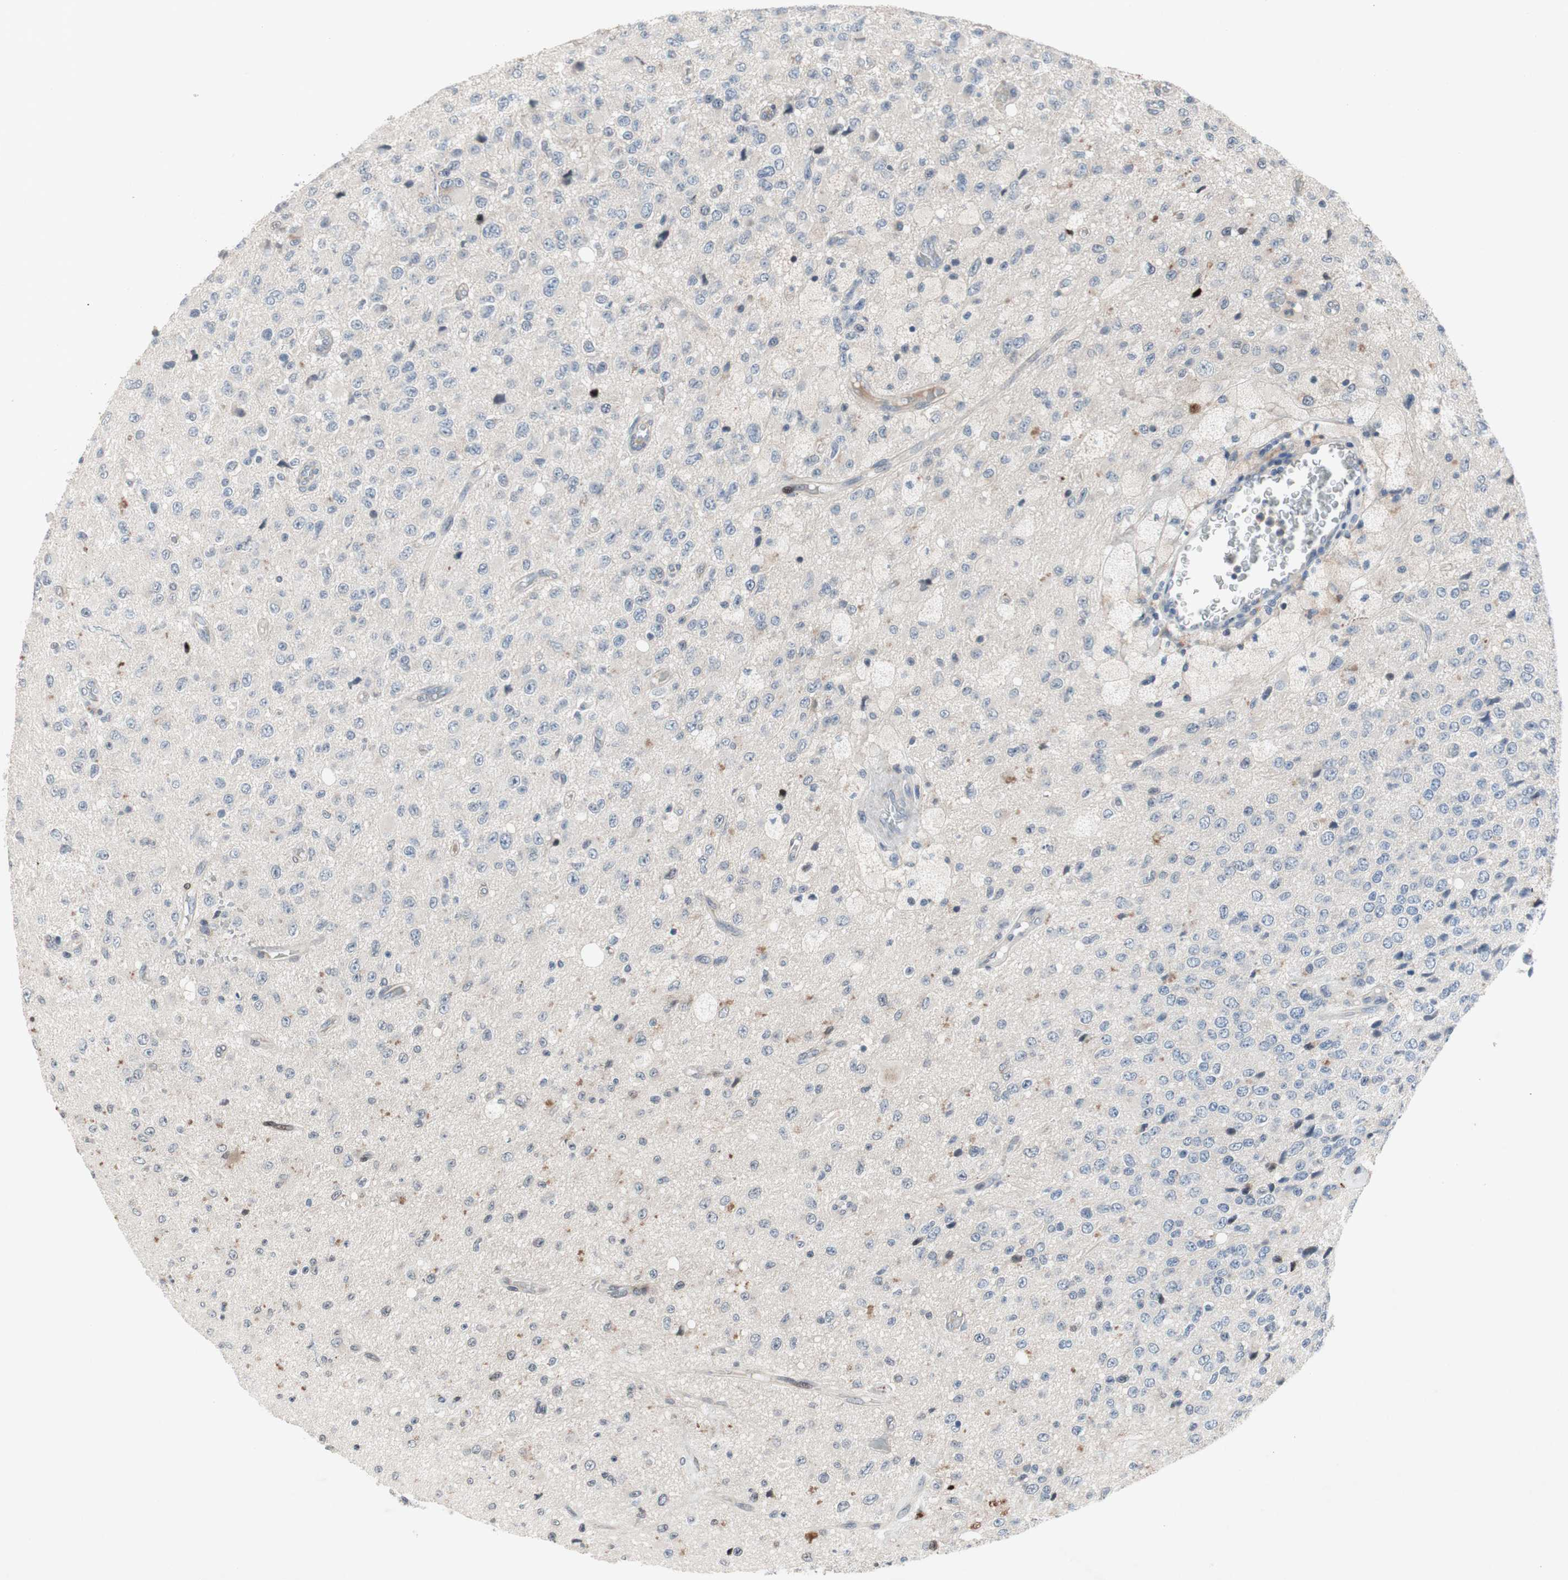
{"staining": {"intensity": "negative", "quantity": "none", "location": "none"}, "tissue": "glioma", "cell_type": "Tumor cells", "image_type": "cancer", "snomed": [{"axis": "morphology", "description": "Glioma, malignant, High grade"}, {"axis": "topography", "description": "pancreas cauda"}], "caption": "IHC micrograph of neoplastic tissue: malignant glioma (high-grade) stained with DAB (3,3'-diaminobenzidine) displays no significant protein staining in tumor cells.", "gene": "MUTYH", "patient": {"sex": "male", "age": 60}}